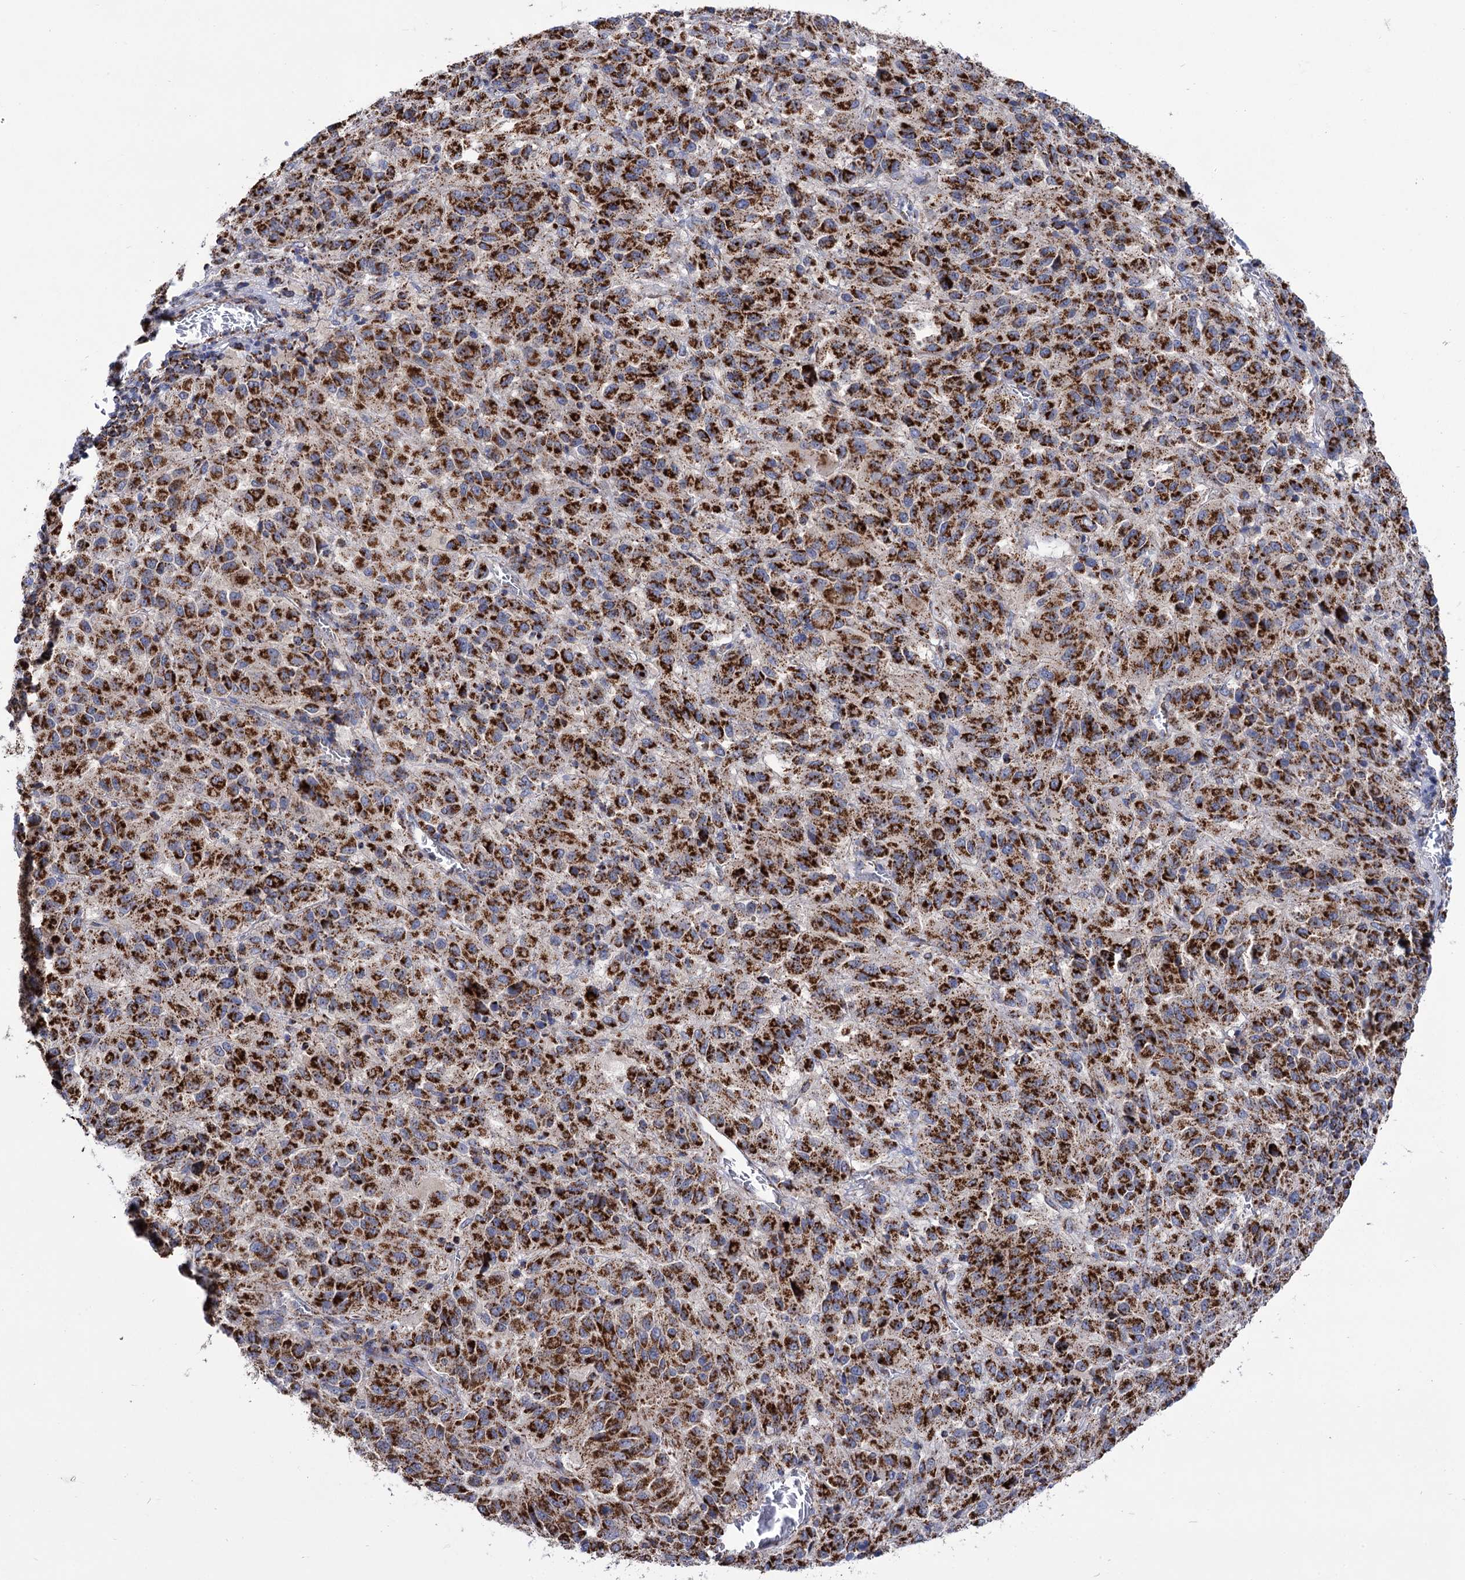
{"staining": {"intensity": "strong", "quantity": ">75%", "location": "cytoplasmic/membranous"}, "tissue": "melanoma", "cell_type": "Tumor cells", "image_type": "cancer", "snomed": [{"axis": "morphology", "description": "Malignant melanoma, Metastatic site"}, {"axis": "topography", "description": "Lung"}], "caption": "DAB immunohistochemical staining of malignant melanoma (metastatic site) demonstrates strong cytoplasmic/membranous protein positivity in about >75% of tumor cells.", "gene": "ABHD10", "patient": {"sex": "male", "age": 64}}